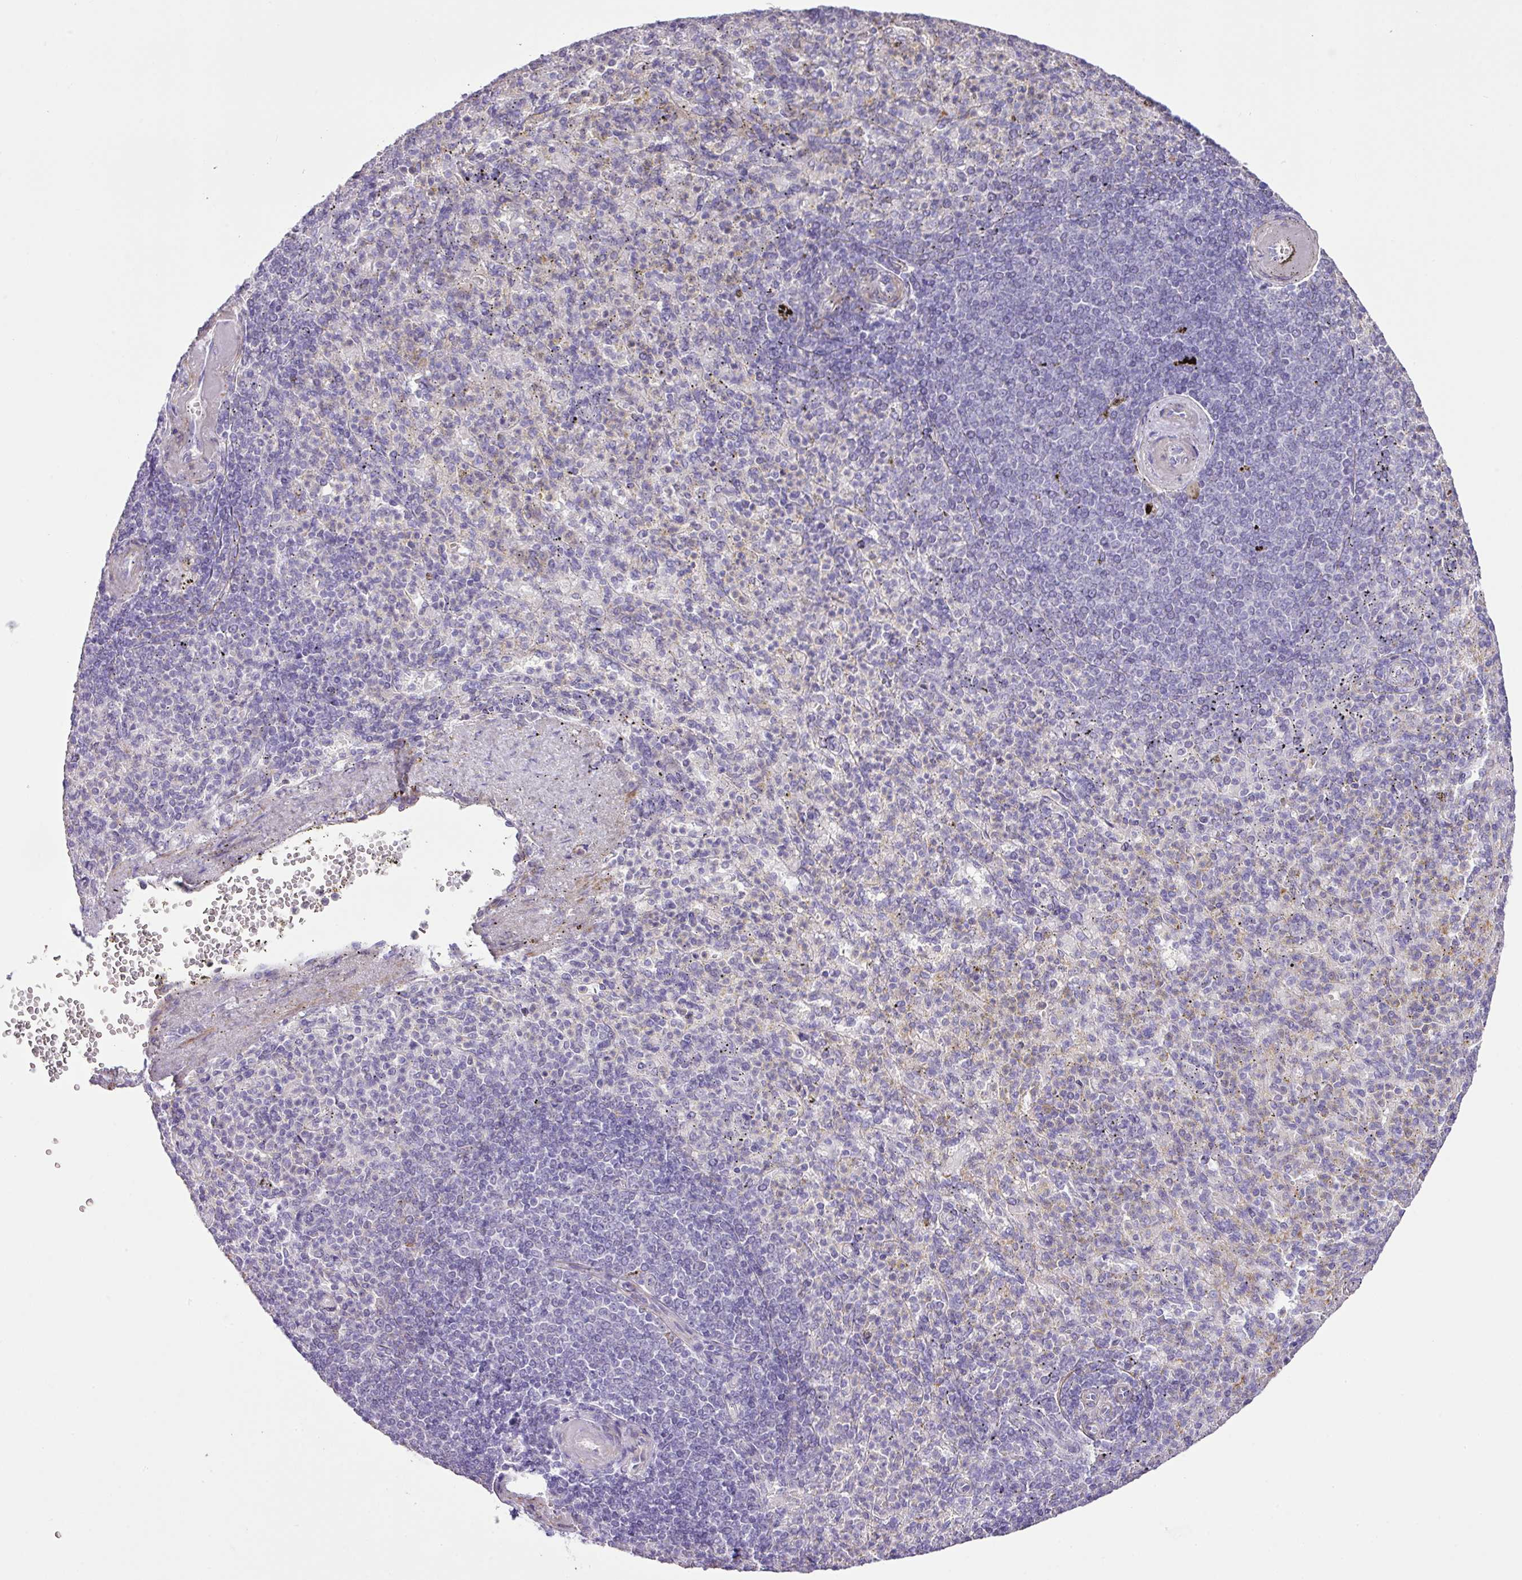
{"staining": {"intensity": "negative", "quantity": "none", "location": "none"}, "tissue": "spleen", "cell_type": "Cells in red pulp", "image_type": "normal", "snomed": [{"axis": "morphology", "description": "Normal tissue, NOS"}, {"axis": "topography", "description": "Spleen"}], "caption": "An image of spleen stained for a protein shows no brown staining in cells in red pulp.", "gene": "DIP2A", "patient": {"sex": "female", "age": 74}}